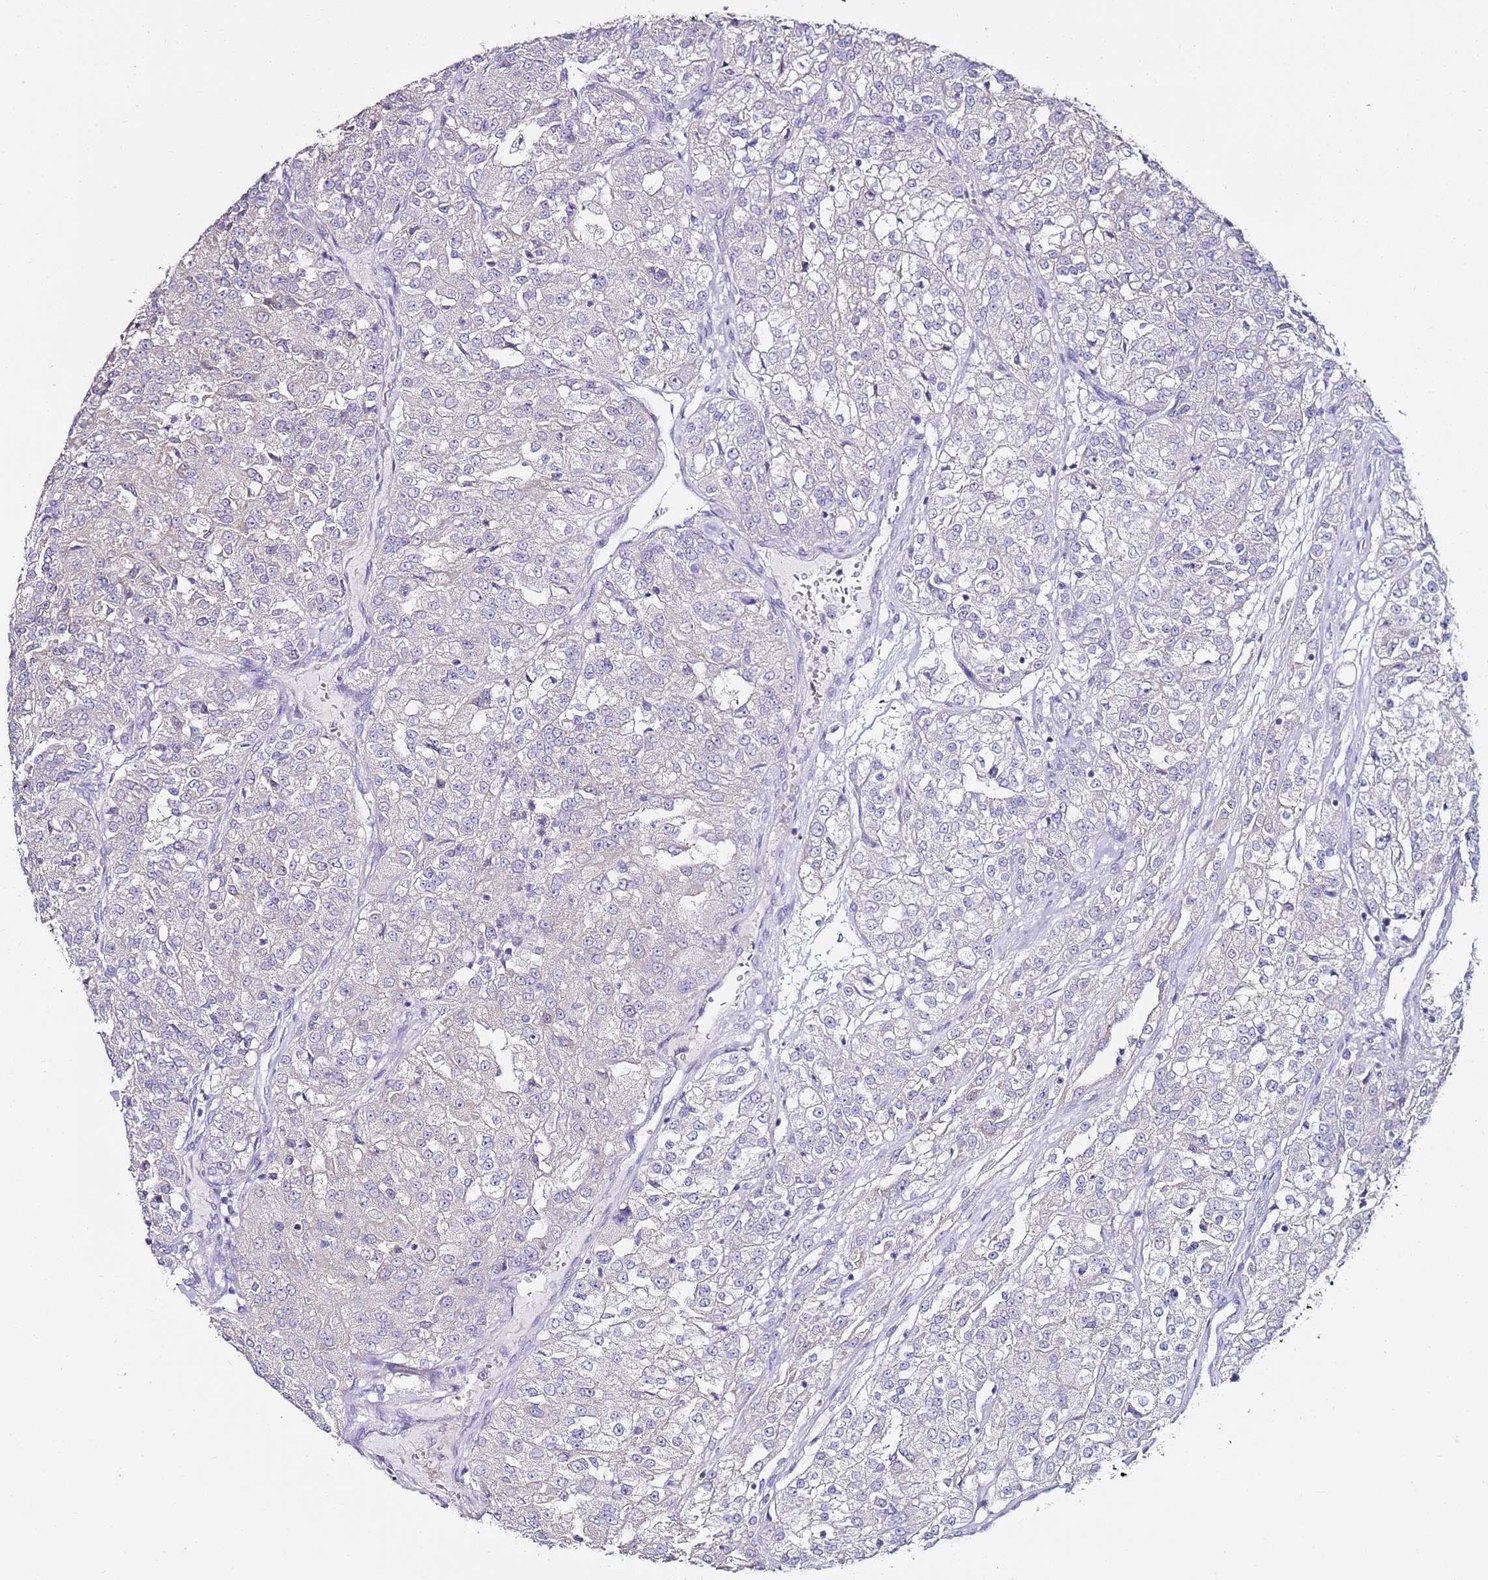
{"staining": {"intensity": "negative", "quantity": "none", "location": "none"}, "tissue": "renal cancer", "cell_type": "Tumor cells", "image_type": "cancer", "snomed": [{"axis": "morphology", "description": "Adenocarcinoma, NOS"}, {"axis": "topography", "description": "Kidney"}], "caption": "An IHC micrograph of adenocarcinoma (renal) is shown. There is no staining in tumor cells of adenocarcinoma (renal).", "gene": "MYBPC3", "patient": {"sex": "female", "age": 63}}